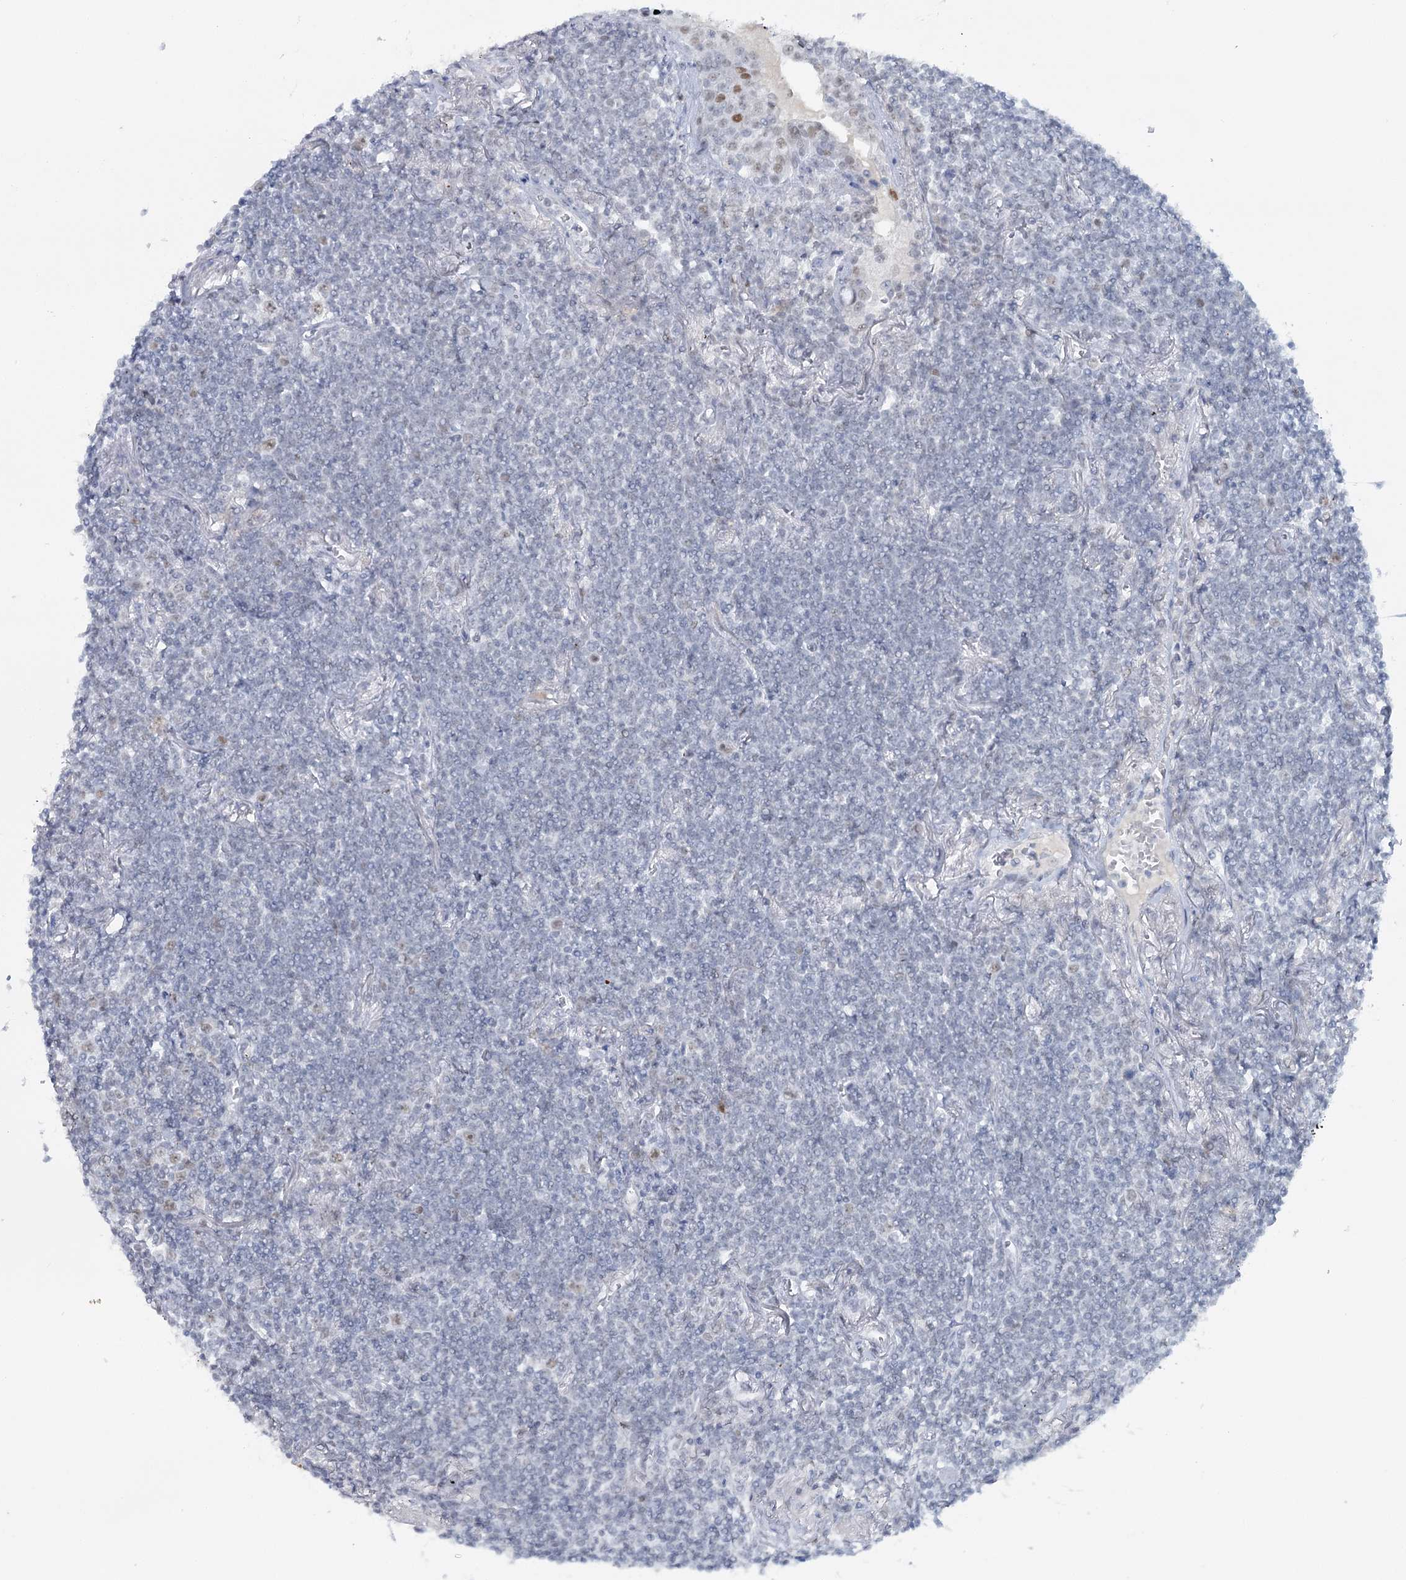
{"staining": {"intensity": "negative", "quantity": "none", "location": "none"}, "tissue": "lymphoma", "cell_type": "Tumor cells", "image_type": "cancer", "snomed": [{"axis": "morphology", "description": "Malignant lymphoma, non-Hodgkin's type, Low grade"}, {"axis": "topography", "description": "Lung"}], "caption": "A high-resolution micrograph shows IHC staining of malignant lymphoma, non-Hodgkin's type (low-grade), which demonstrates no significant positivity in tumor cells. (Immunohistochemistry, brightfield microscopy, high magnification).", "gene": "ZC3H8", "patient": {"sex": "female", "age": 71}}